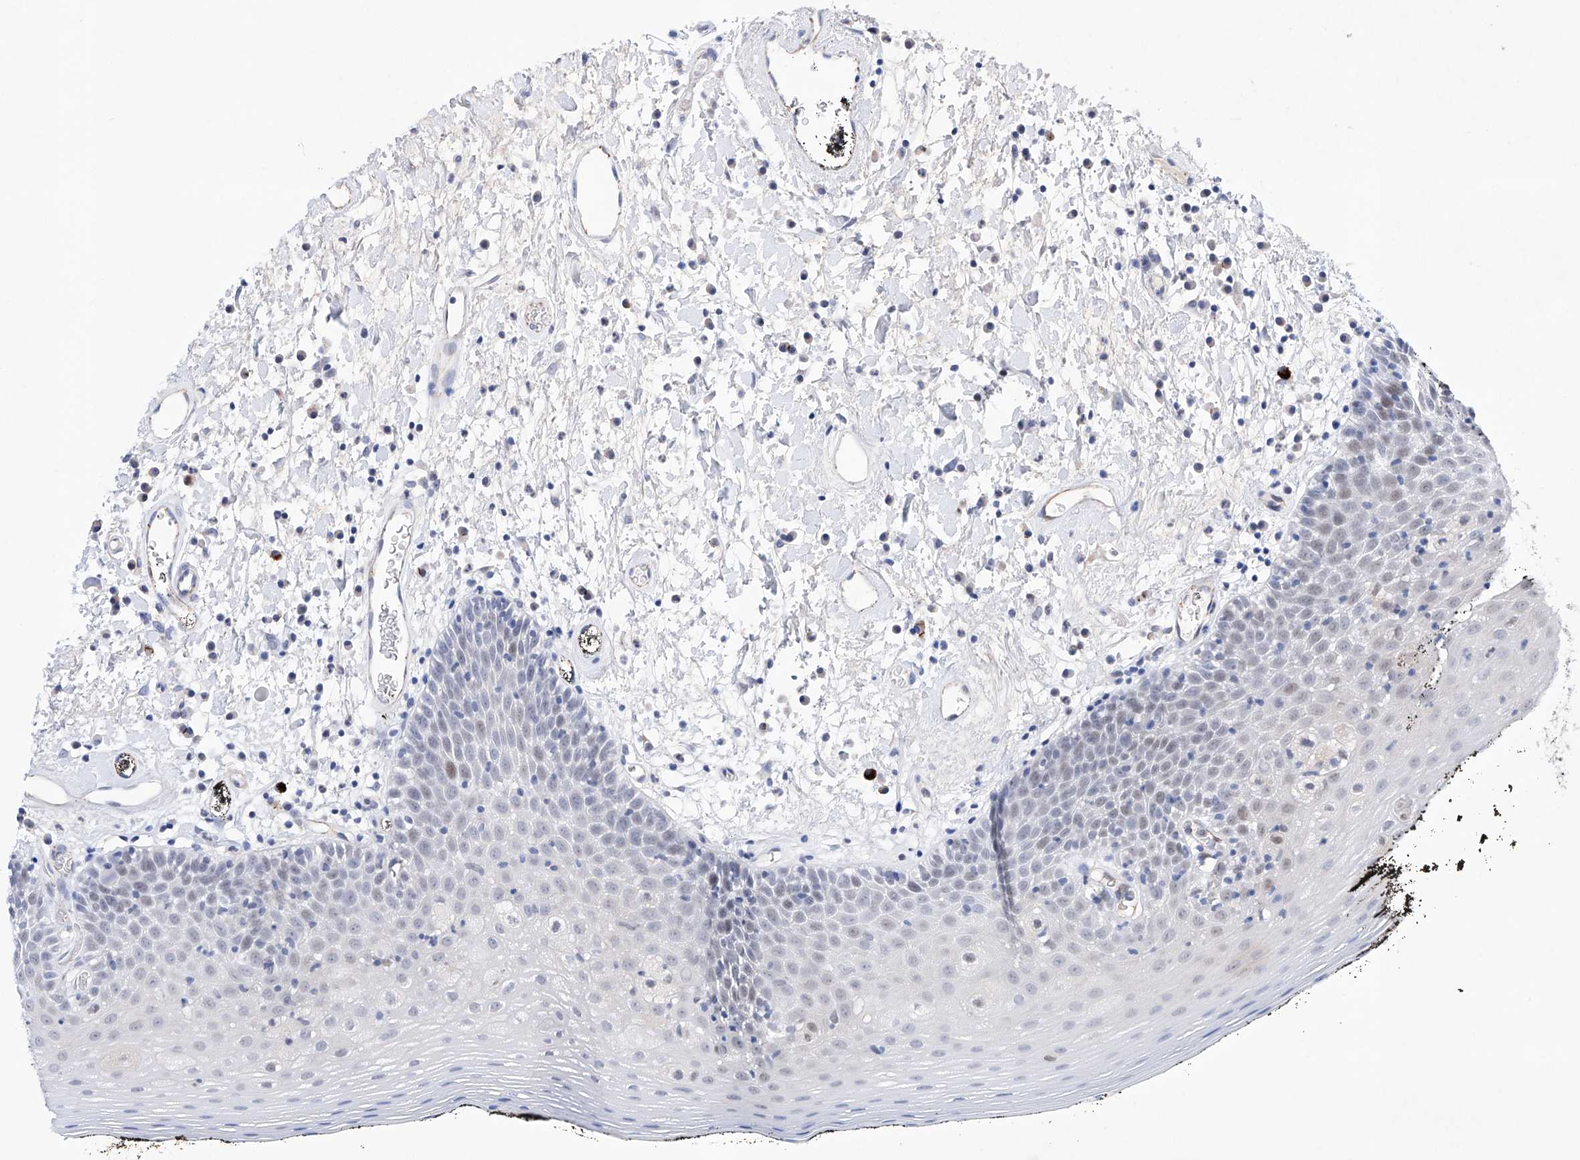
{"staining": {"intensity": "negative", "quantity": "none", "location": "none"}, "tissue": "oral mucosa", "cell_type": "Squamous epithelial cells", "image_type": "normal", "snomed": [{"axis": "morphology", "description": "Normal tissue, NOS"}, {"axis": "topography", "description": "Oral tissue"}], "caption": "Immunohistochemical staining of normal human oral mucosa displays no significant expression in squamous epithelial cells. The staining is performed using DAB (3,3'-diaminobenzidine) brown chromogen with nuclei counter-stained in using hematoxylin.", "gene": "ETV7", "patient": {"sex": "male", "age": 74}}